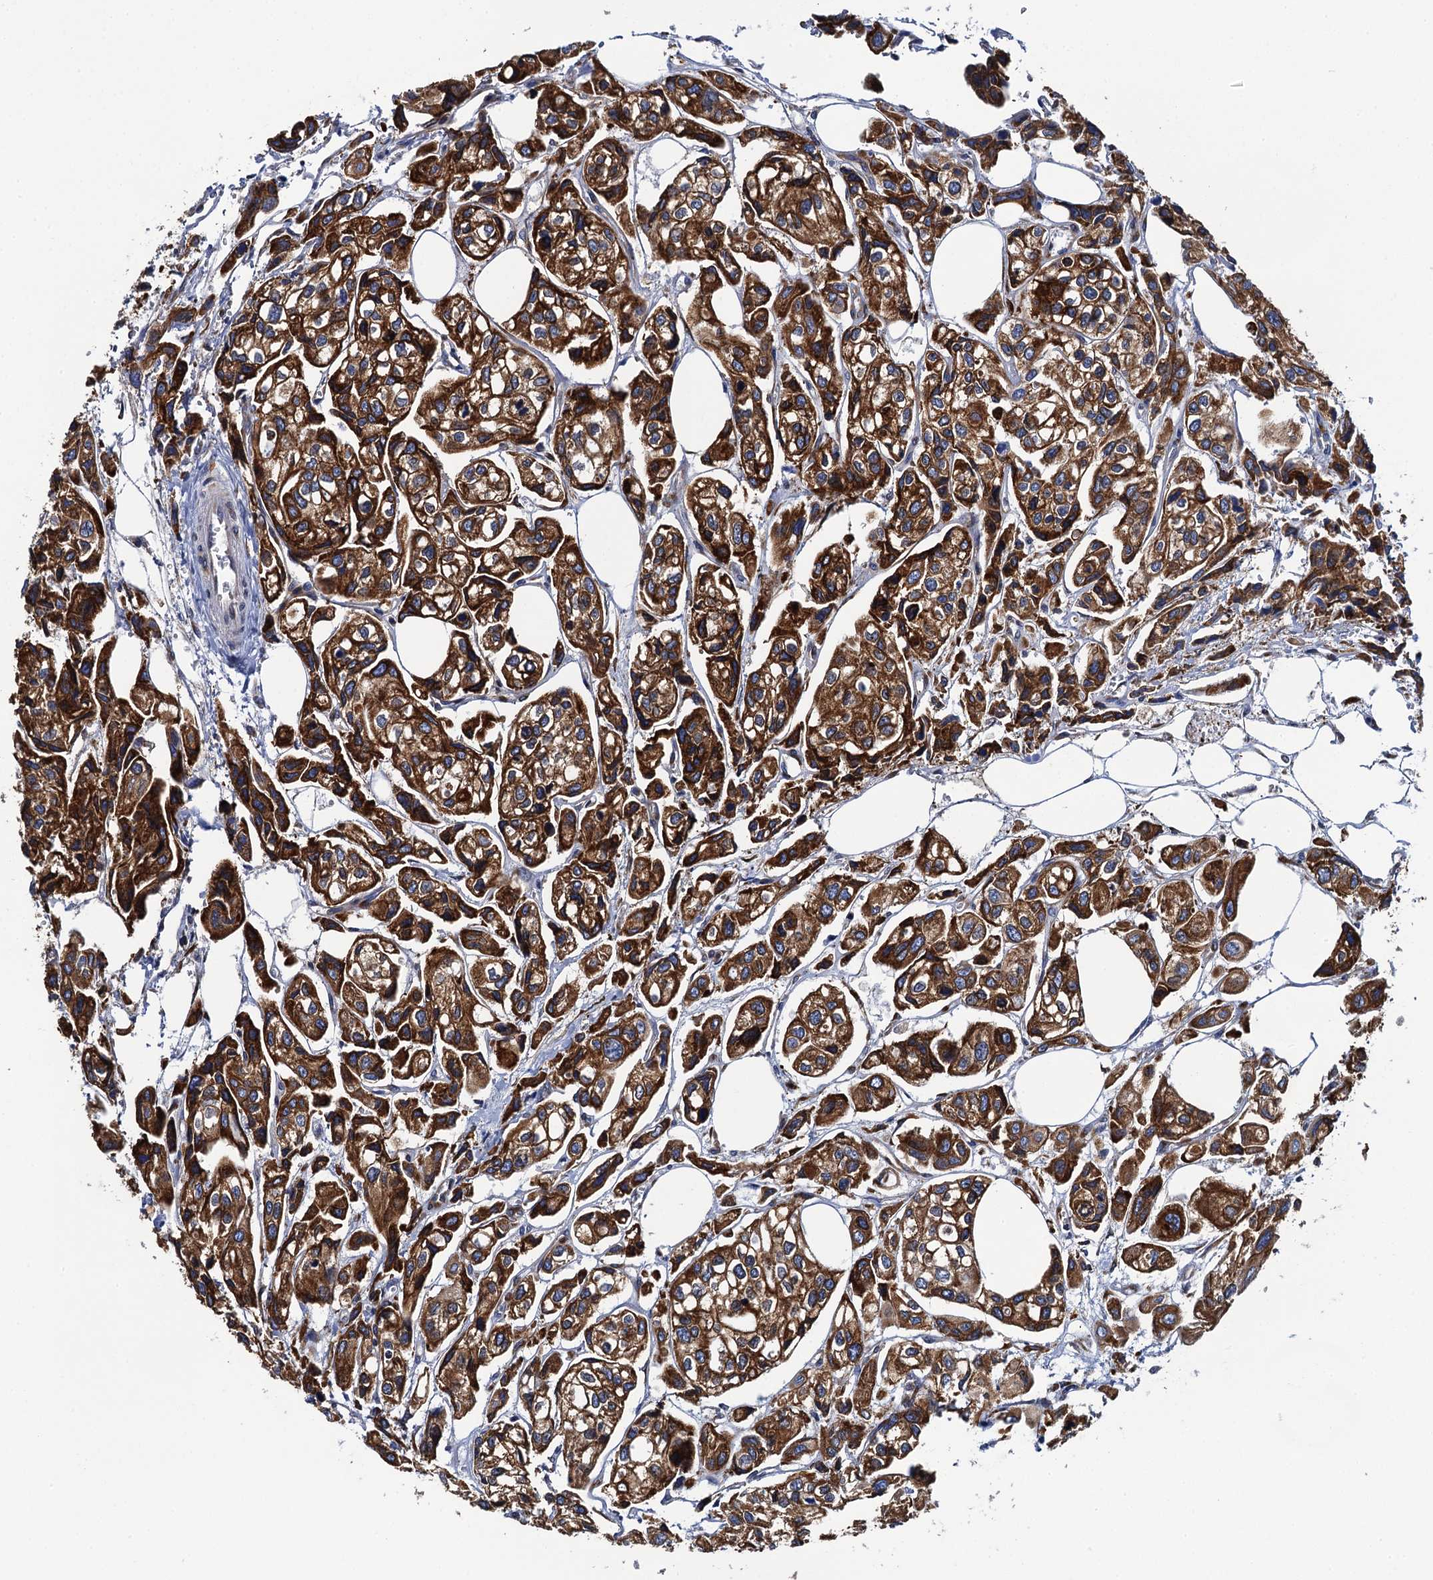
{"staining": {"intensity": "strong", "quantity": ">75%", "location": "cytoplasmic/membranous"}, "tissue": "urothelial cancer", "cell_type": "Tumor cells", "image_type": "cancer", "snomed": [{"axis": "morphology", "description": "Urothelial carcinoma, High grade"}, {"axis": "topography", "description": "Urinary bladder"}], "caption": "This is a micrograph of immunohistochemistry staining of urothelial cancer, which shows strong positivity in the cytoplasmic/membranous of tumor cells.", "gene": "POGLUT3", "patient": {"sex": "male", "age": 67}}